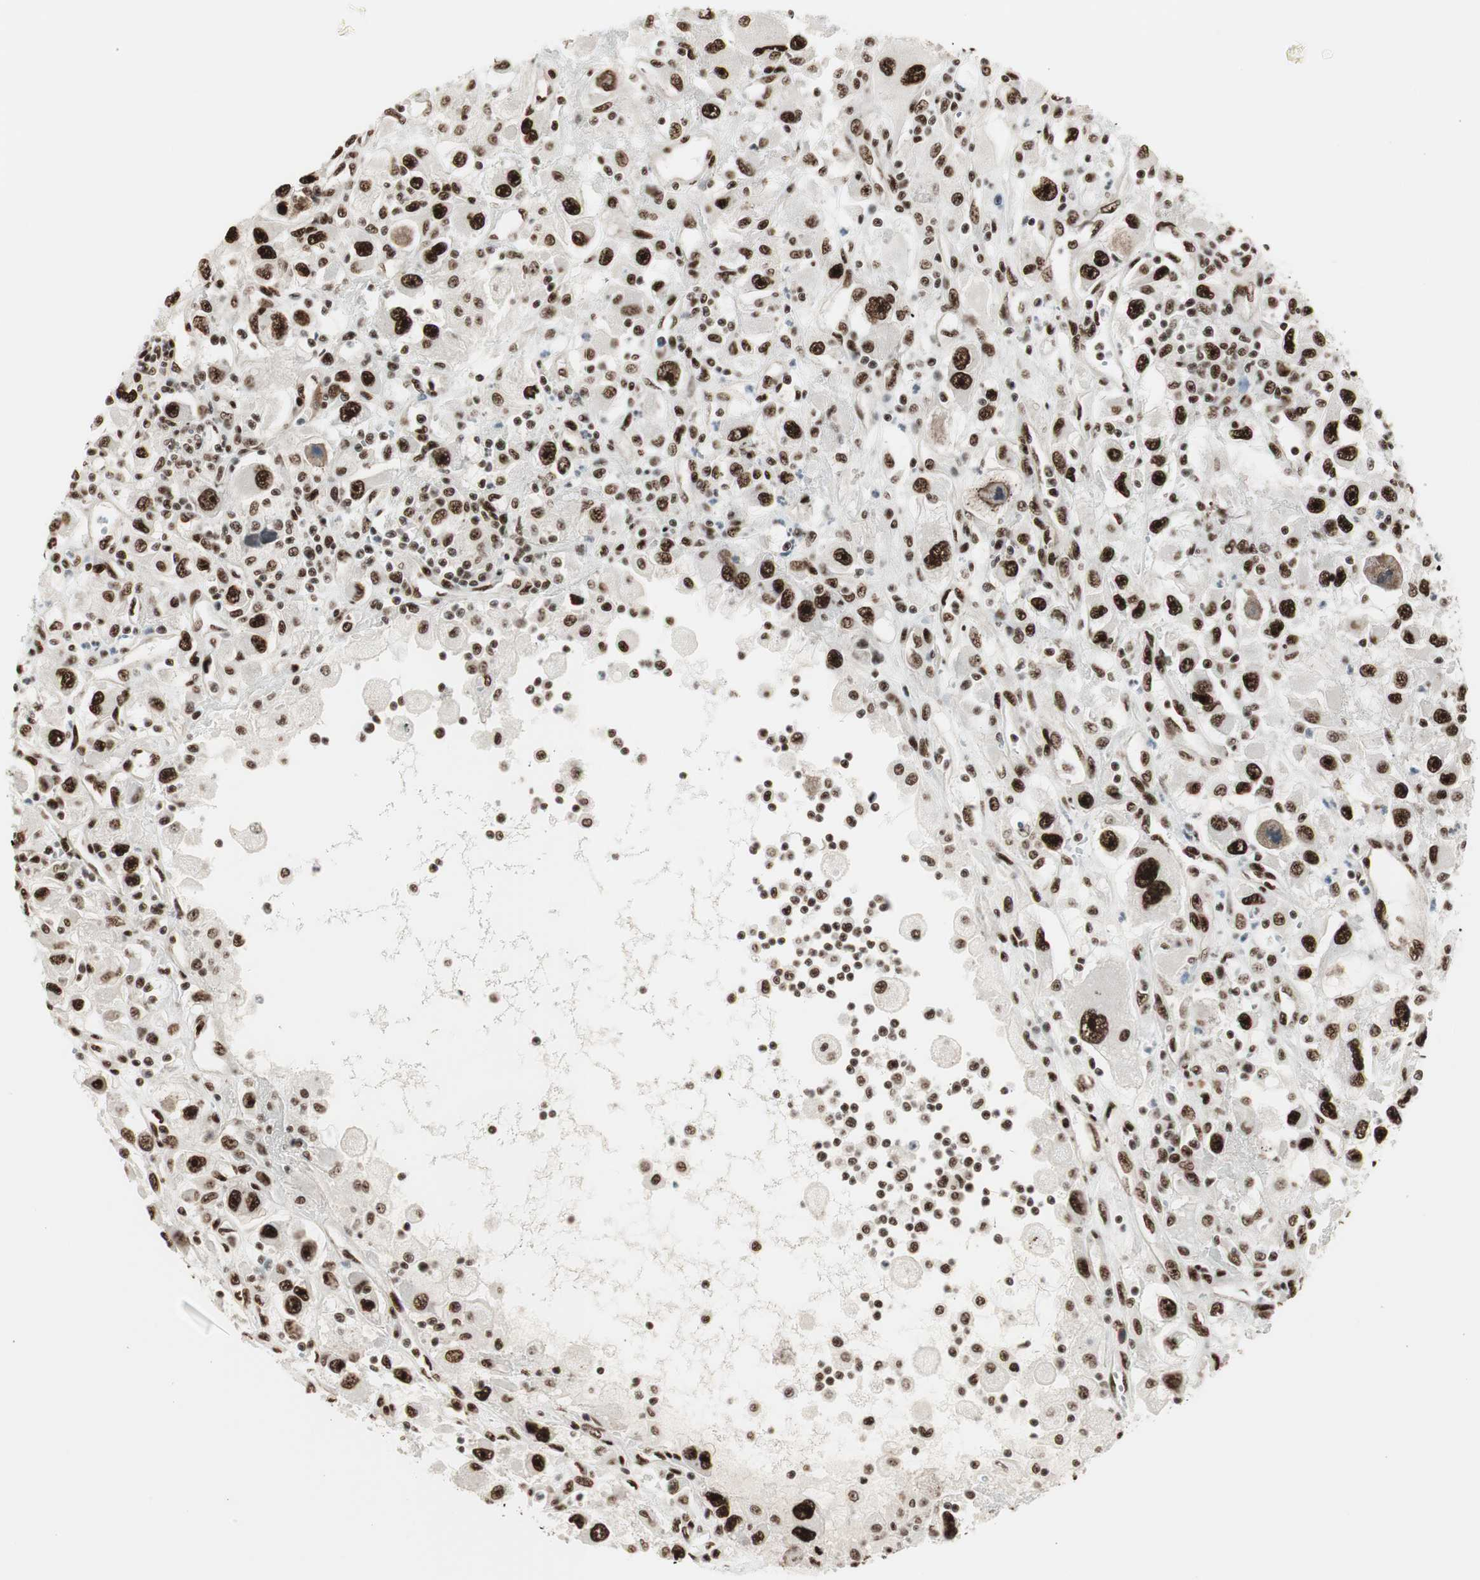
{"staining": {"intensity": "strong", "quantity": ">75%", "location": "nuclear"}, "tissue": "renal cancer", "cell_type": "Tumor cells", "image_type": "cancer", "snomed": [{"axis": "morphology", "description": "Adenocarcinoma, NOS"}, {"axis": "topography", "description": "Kidney"}], "caption": "Brown immunohistochemical staining in human renal cancer (adenocarcinoma) shows strong nuclear expression in about >75% of tumor cells.", "gene": "HEXIM1", "patient": {"sex": "female", "age": 52}}